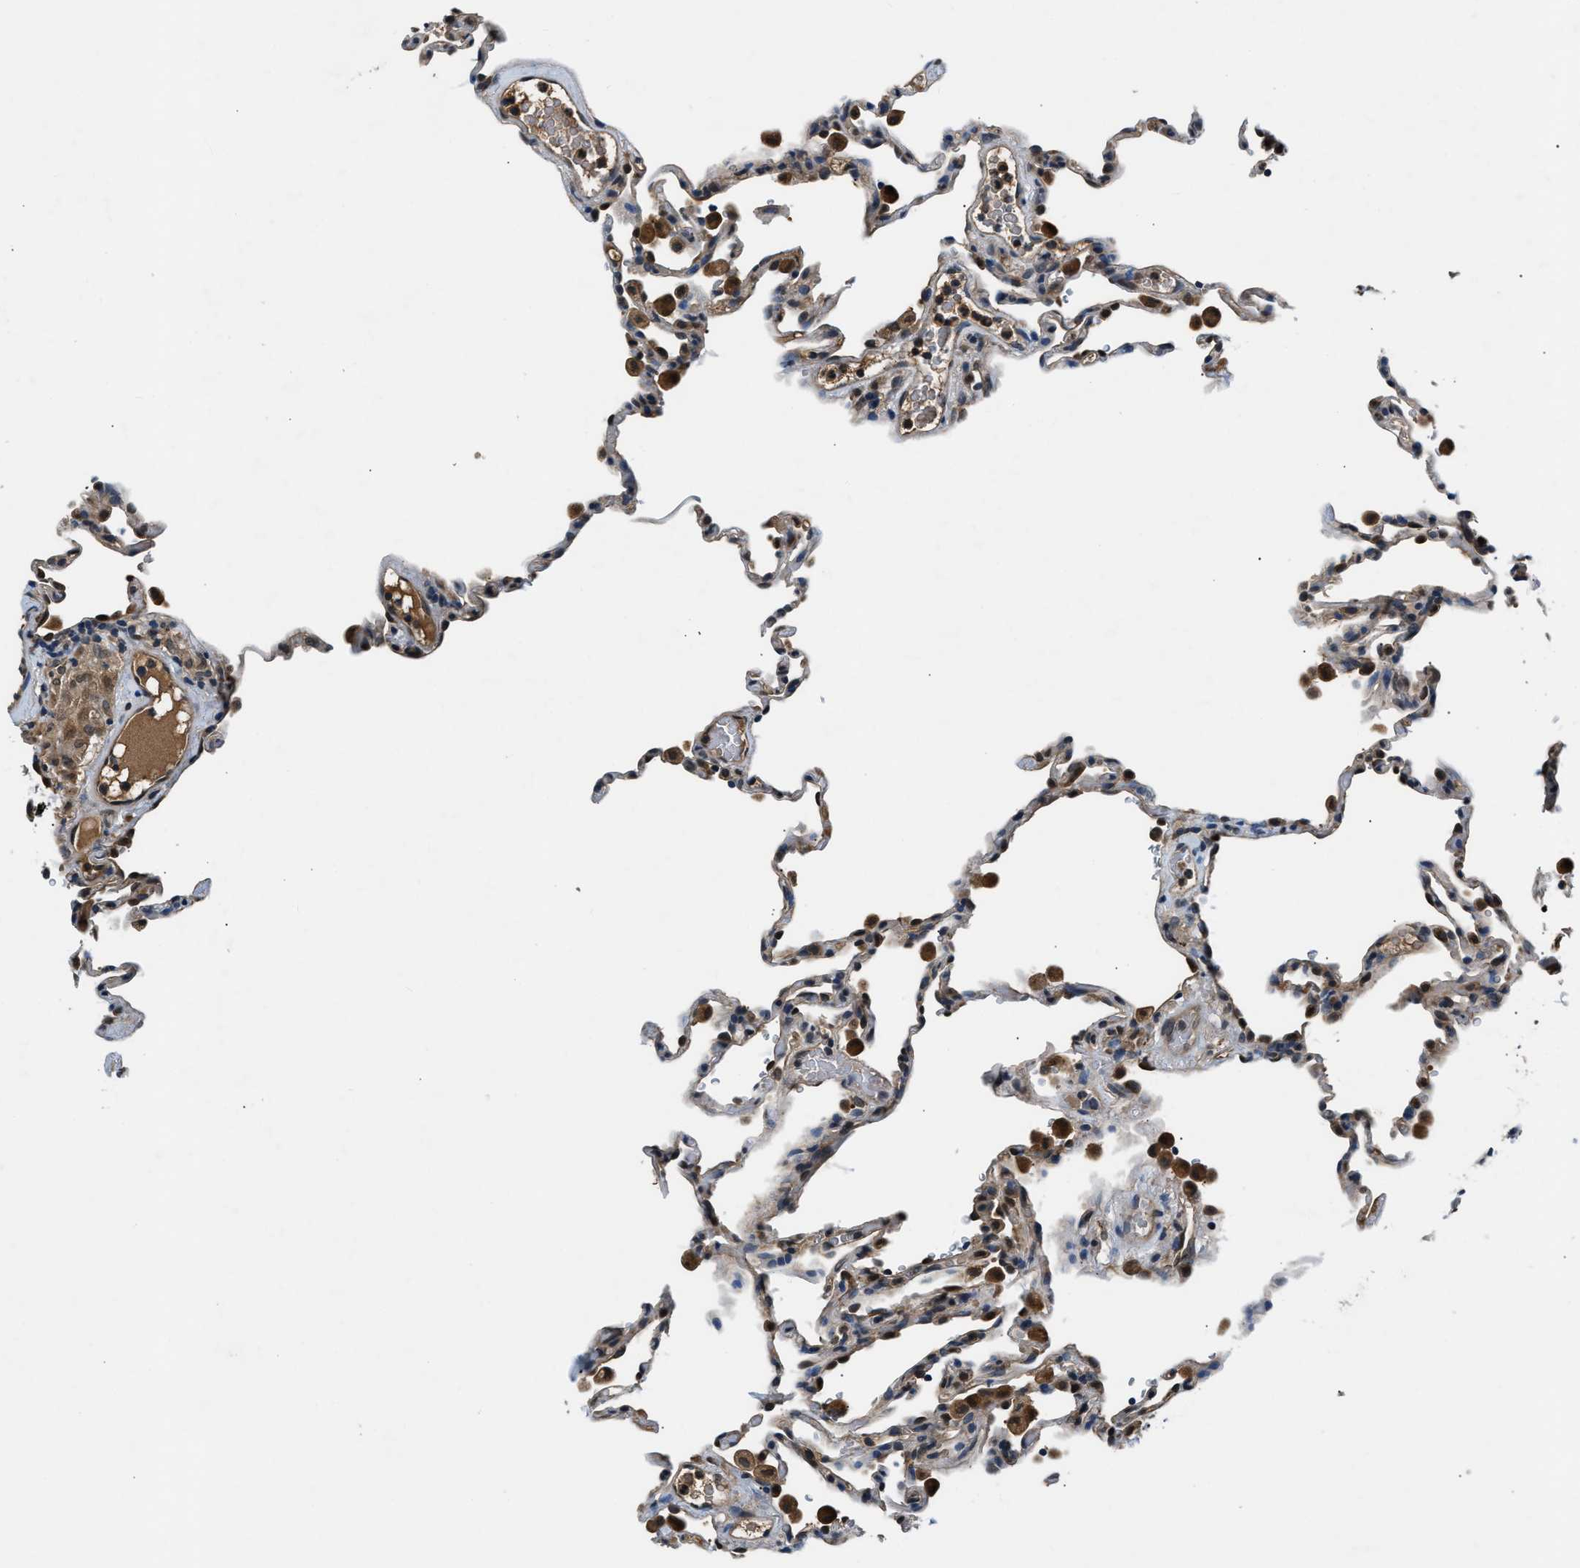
{"staining": {"intensity": "moderate", "quantity": "<25%", "location": "cytoplasmic/membranous"}, "tissue": "lung", "cell_type": "Alveolar cells", "image_type": "normal", "snomed": [{"axis": "morphology", "description": "Normal tissue, NOS"}, {"axis": "topography", "description": "Lung"}], "caption": "About <25% of alveolar cells in unremarkable lung reveal moderate cytoplasmic/membranous protein expression as visualized by brown immunohistochemical staining.", "gene": "TP53I3", "patient": {"sex": "male", "age": 59}}